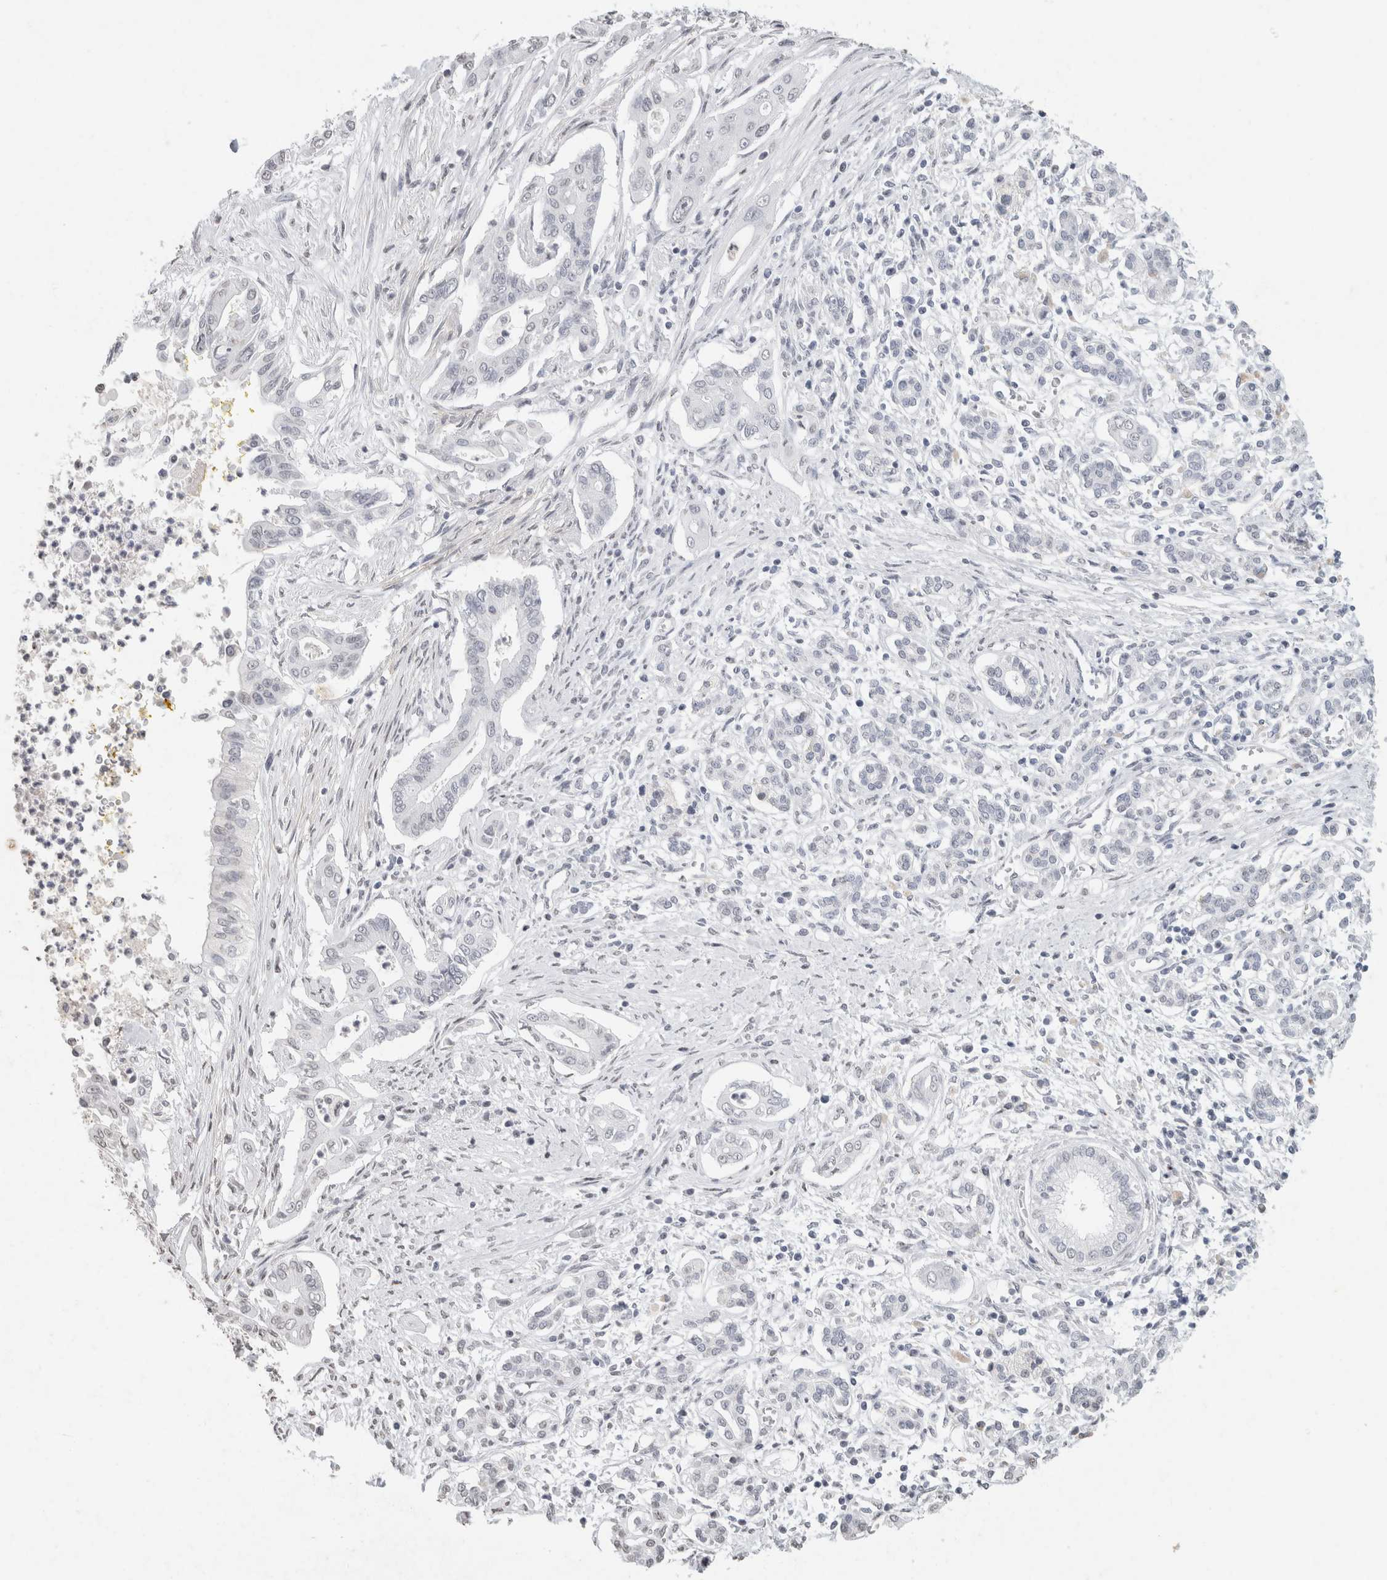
{"staining": {"intensity": "negative", "quantity": "none", "location": "none"}, "tissue": "pancreatic cancer", "cell_type": "Tumor cells", "image_type": "cancer", "snomed": [{"axis": "morphology", "description": "Adenocarcinoma, NOS"}, {"axis": "topography", "description": "Pancreas"}], "caption": "DAB immunohistochemical staining of human pancreatic adenocarcinoma exhibits no significant positivity in tumor cells.", "gene": "CNTN1", "patient": {"sex": "male", "age": 58}}